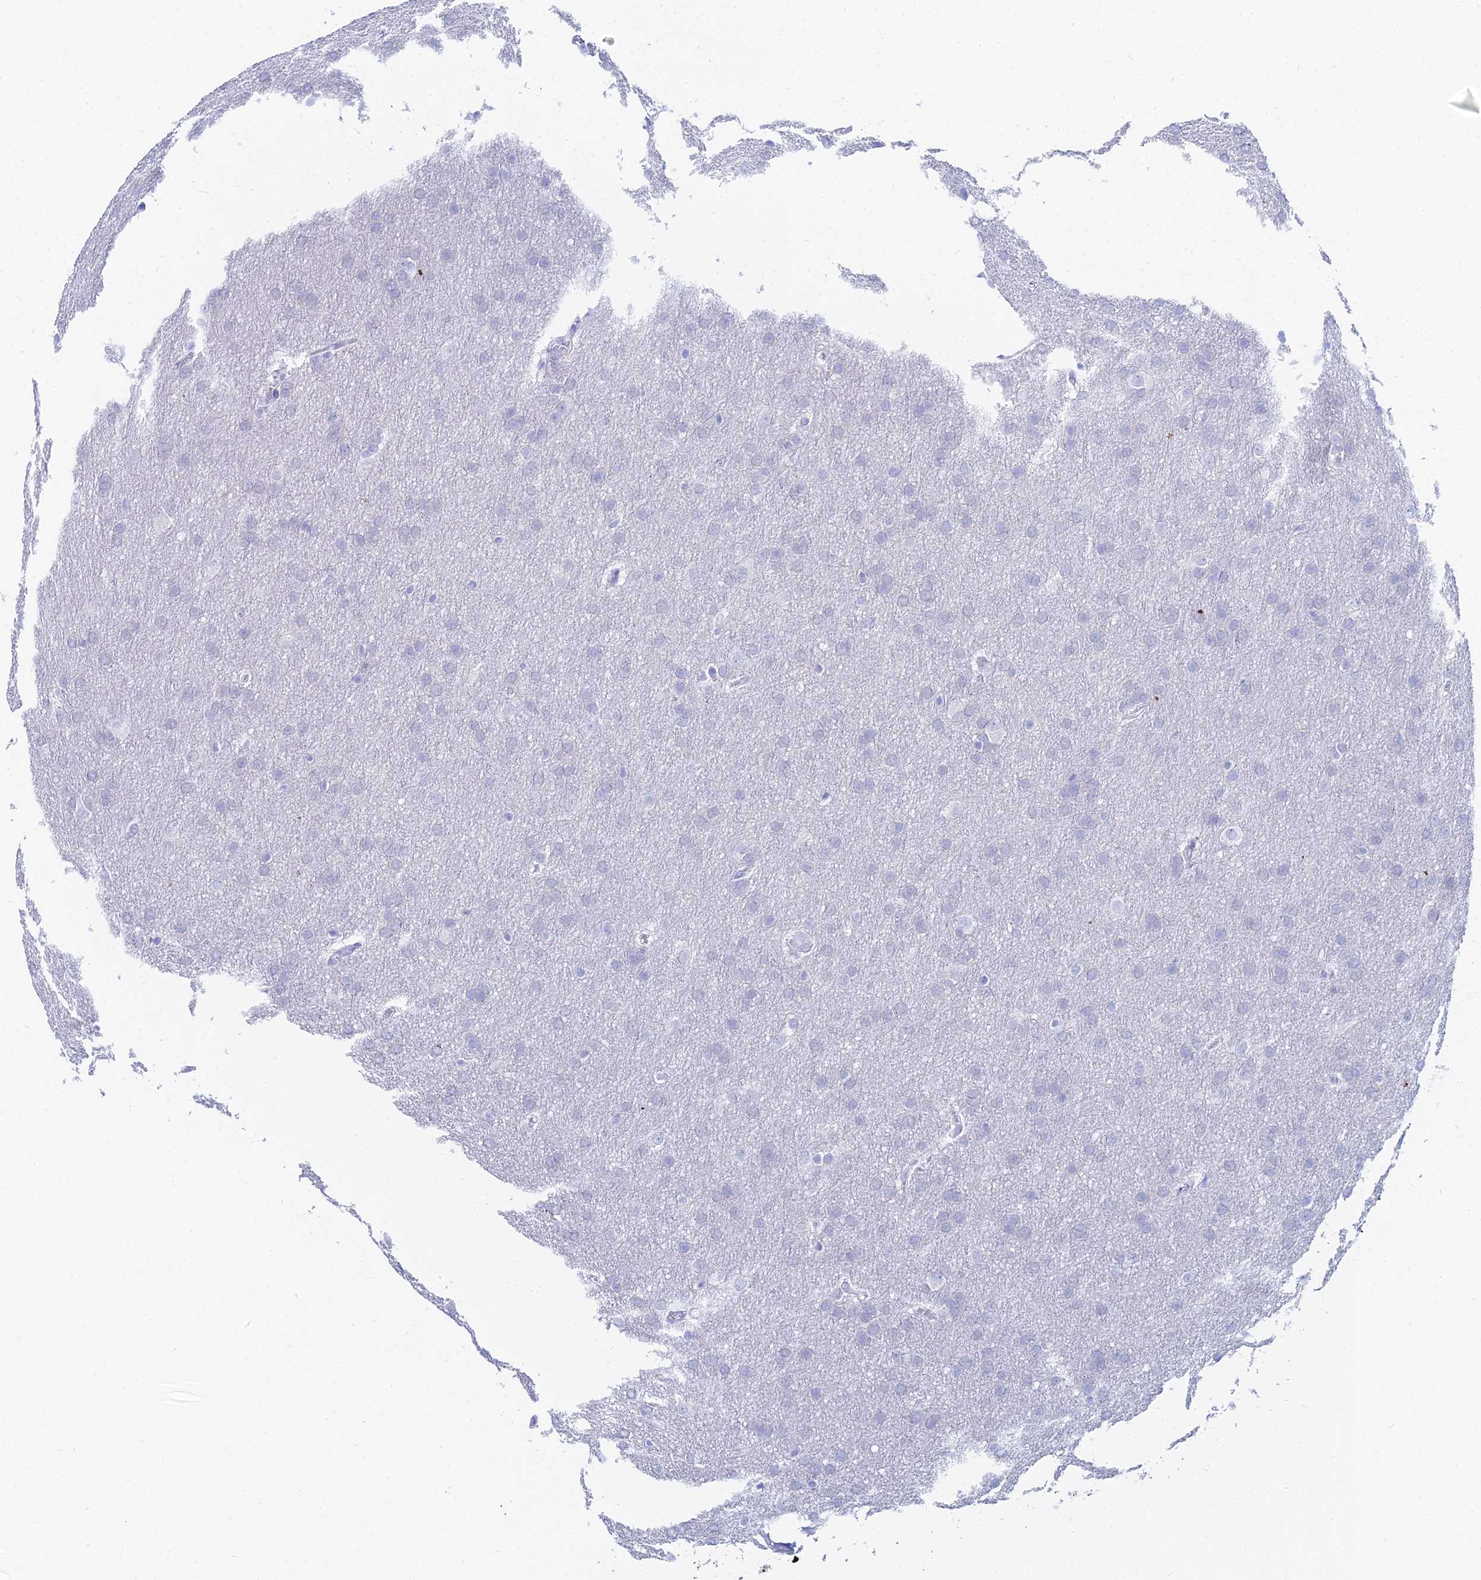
{"staining": {"intensity": "negative", "quantity": "none", "location": "none"}, "tissue": "glioma", "cell_type": "Tumor cells", "image_type": "cancer", "snomed": [{"axis": "morphology", "description": "Glioma, malignant, Low grade"}, {"axis": "topography", "description": "Brain"}], "caption": "High magnification brightfield microscopy of glioma stained with DAB (brown) and counterstained with hematoxylin (blue): tumor cells show no significant expression.", "gene": "HSPA1L", "patient": {"sex": "female", "age": 32}}